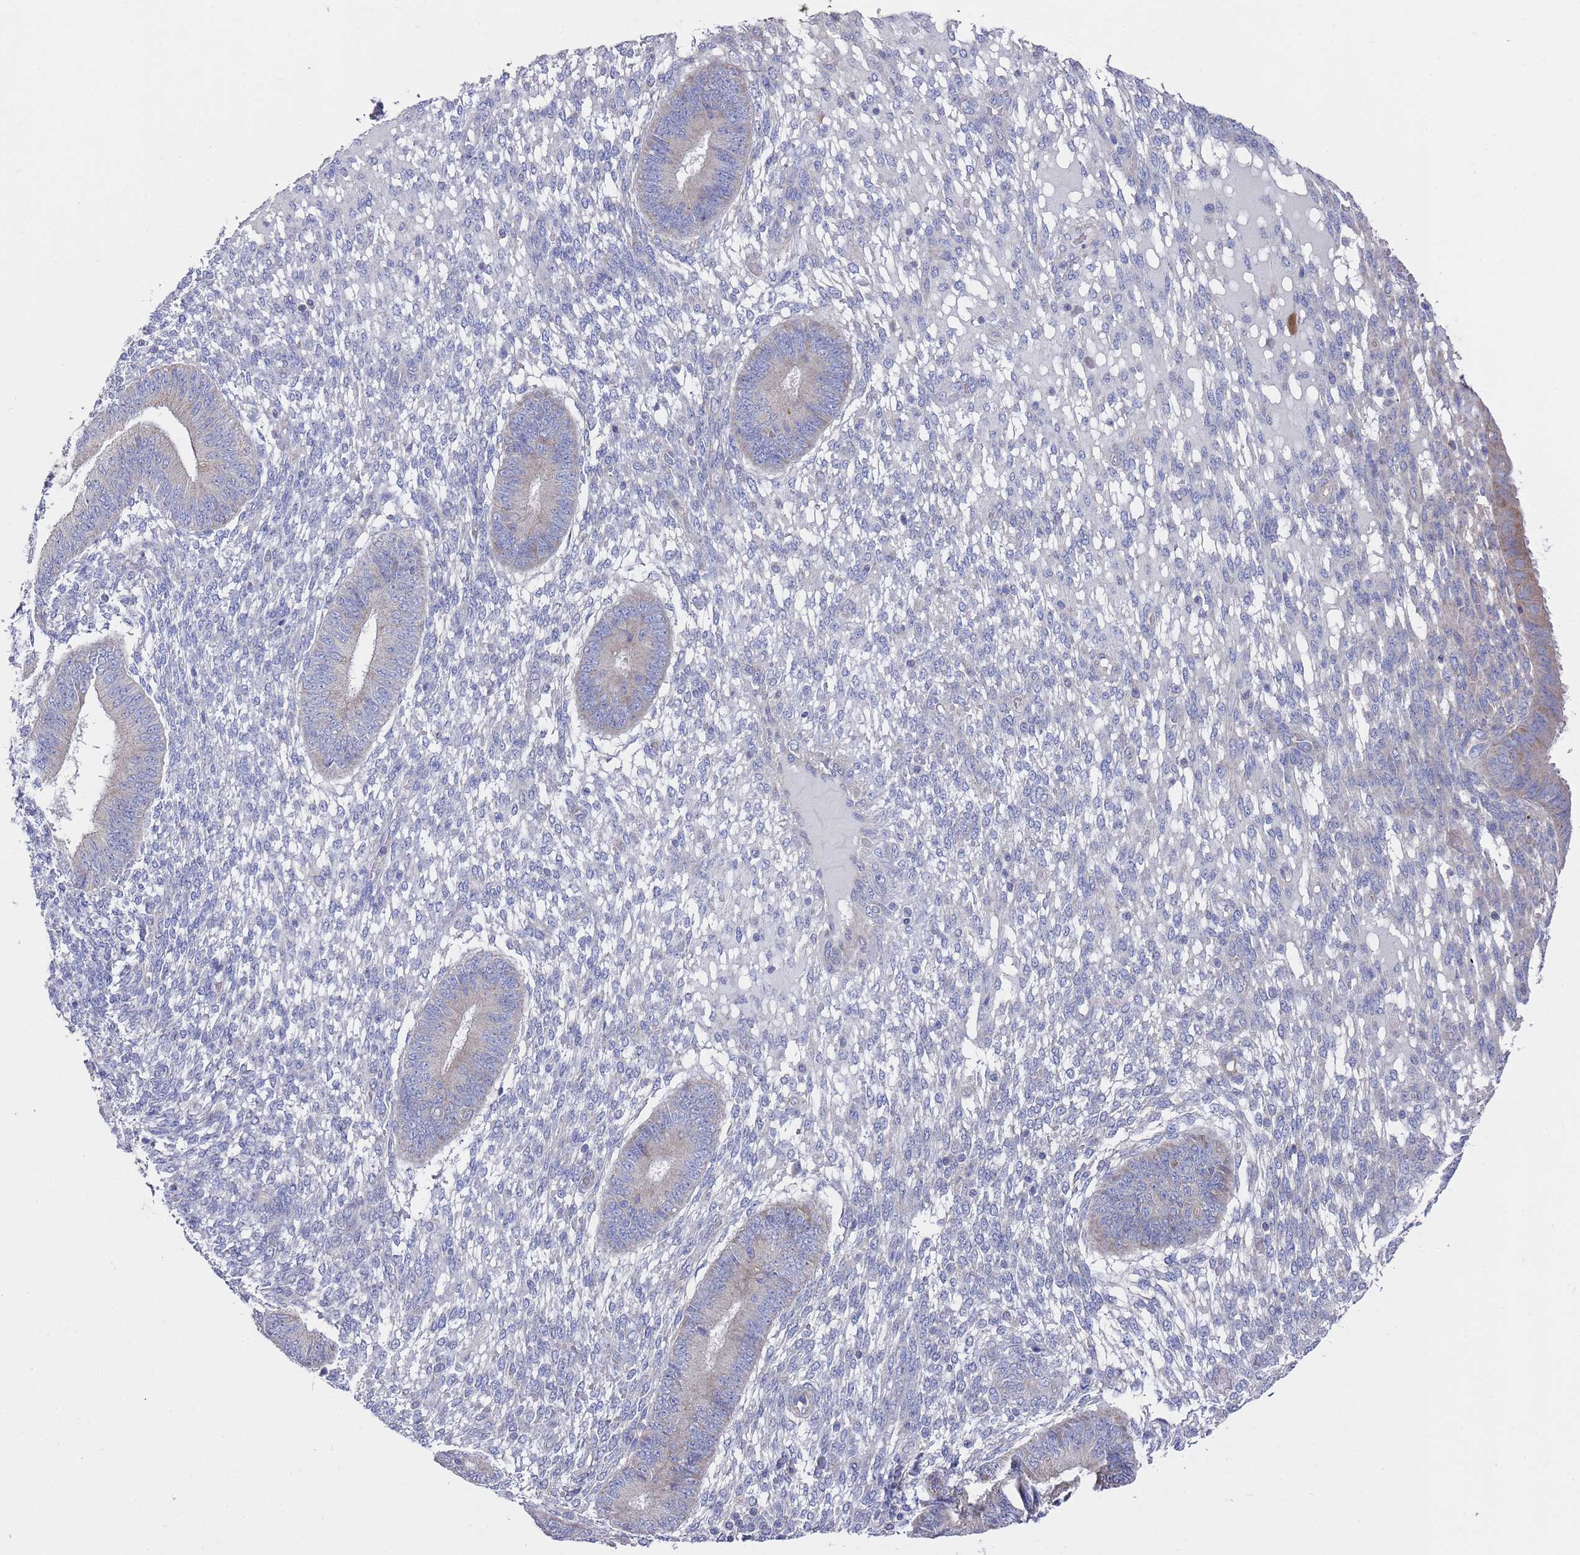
{"staining": {"intensity": "negative", "quantity": "none", "location": "none"}, "tissue": "endometrium", "cell_type": "Cells in endometrial stroma", "image_type": "normal", "snomed": [{"axis": "morphology", "description": "Normal tissue, NOS"}, {"axis": "topography", "description": "Endometrium"}], "caption": "Immunohistochemistry image of unremarkable endometrium: endometrium stained with DAB shows no significant protein positivity in cells in endometrial stroma. (Immunohistochemistry, brightfield microscopy, high magnification).", "gene": "SCAPER", "patient": {"sex": "female", "age": 49}}